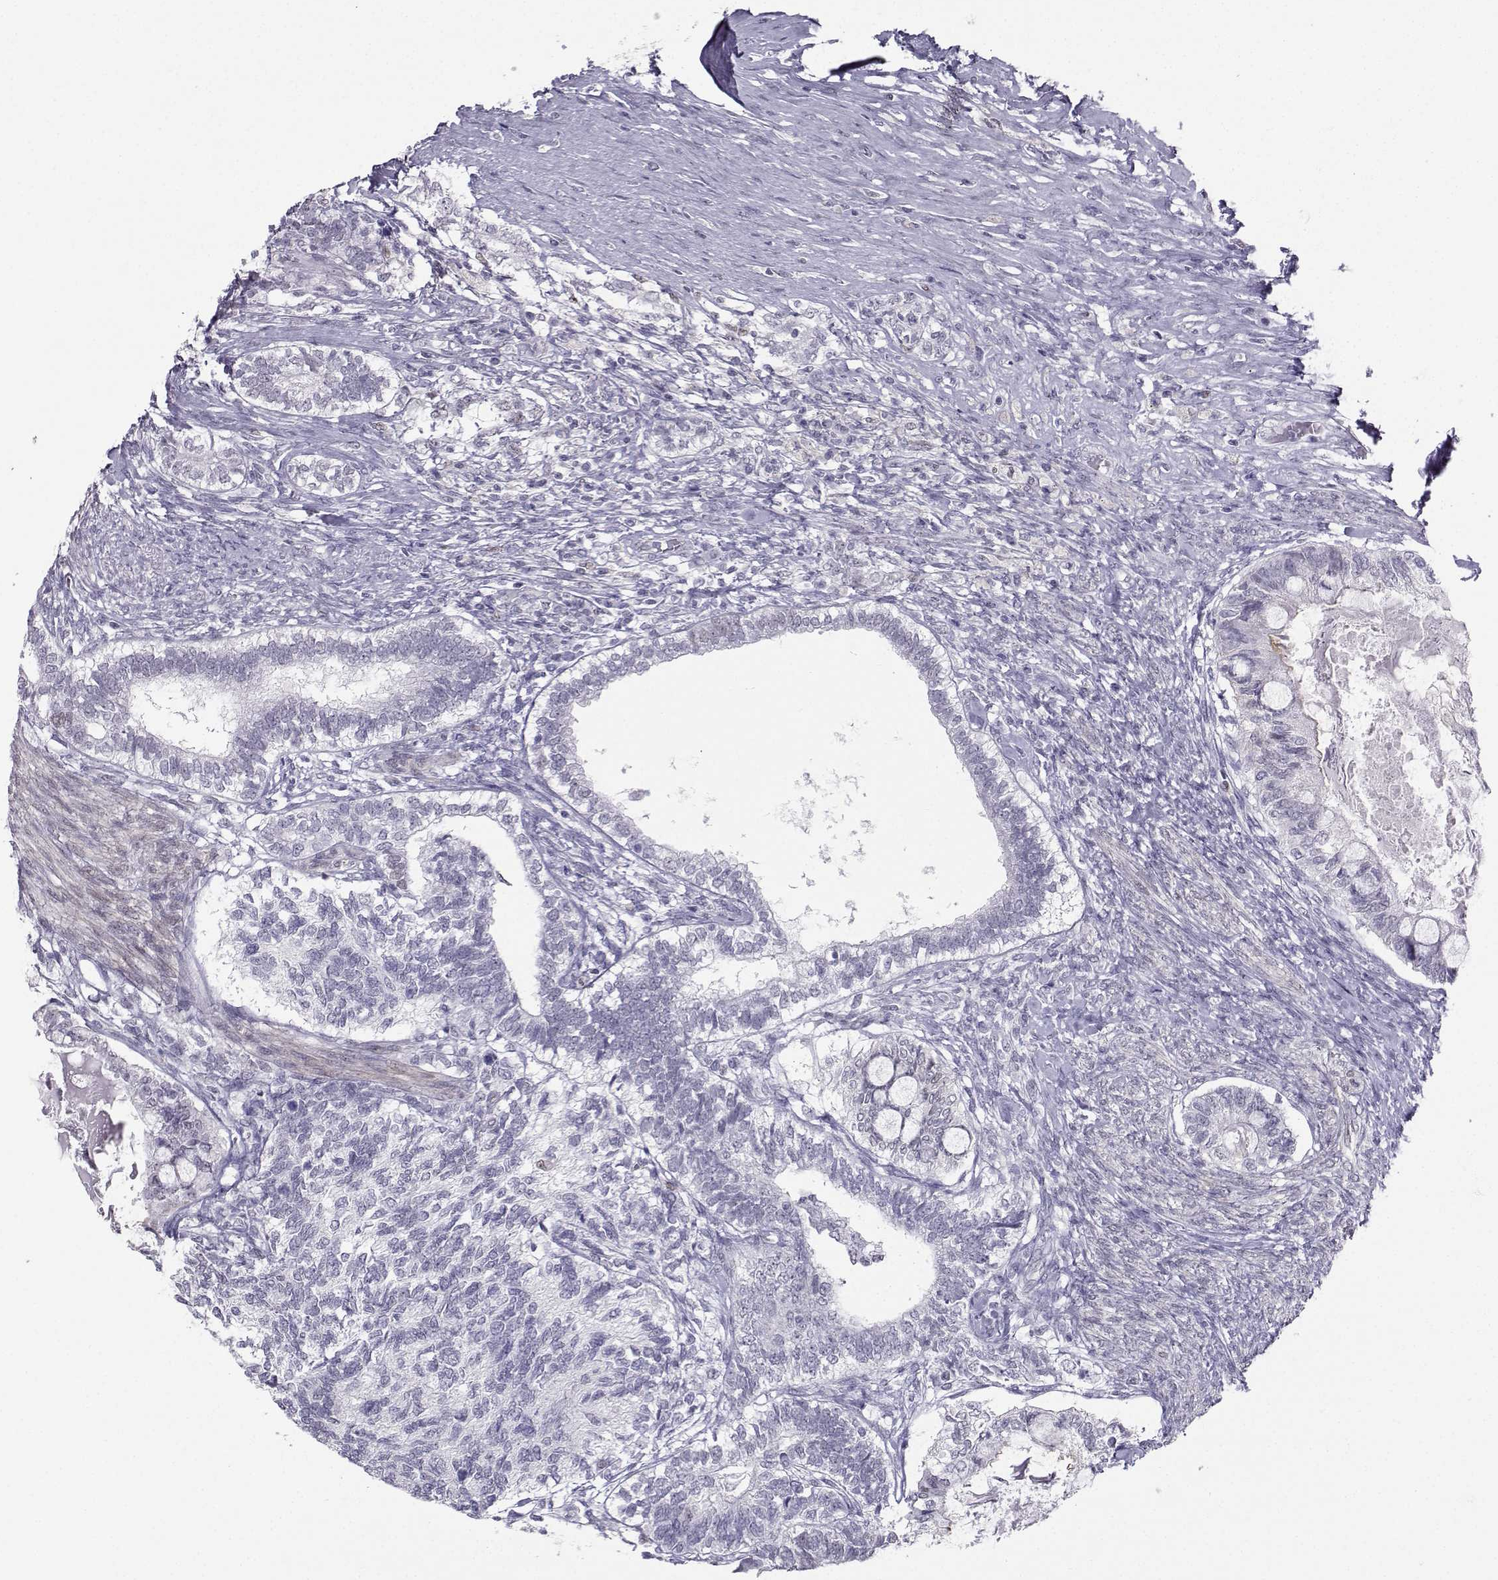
{"staining": {"intensity": "negative", "quantity": "none", "location": "none"}, "tissue": "testis cancer", "cell_type": "Tumor cells", "image_type": "cancer", "snomed": [{"axis": "morphology", "description": "Seminoma, NOS"}, {"axis": "morphology", "description": "Carcinoma, Embryonal, NOS"}, {"axis": "topography", "description": "Testis"}], "caption": "The photomicrograph shows no staining of tumor cells in testis cancer.", "gene": "TEDC2", "patient": {"sex": "male", "age": 41}}